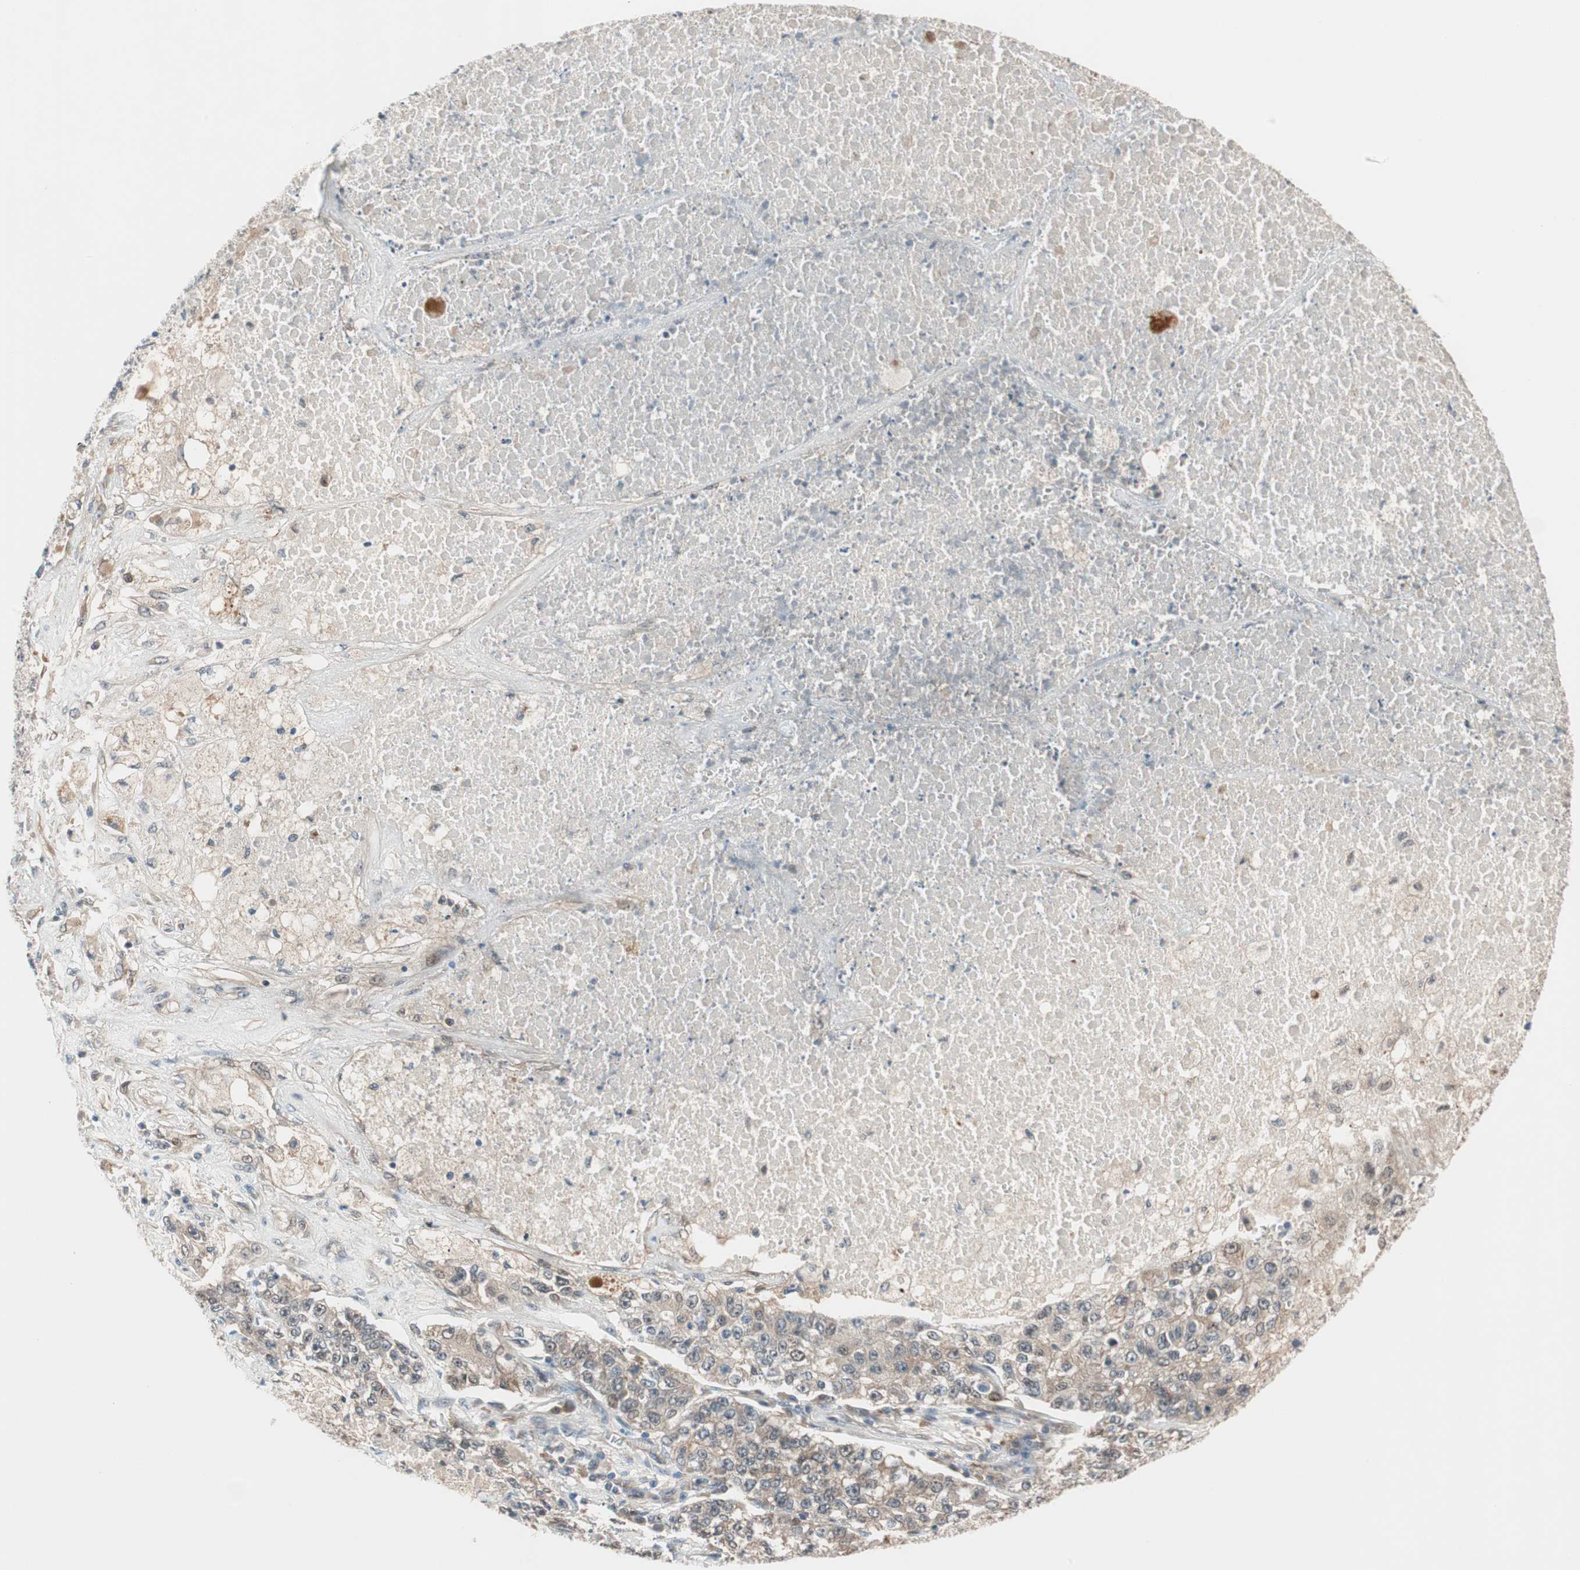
{"staining": {"intensity": "weak", "quantity": "25%-75%", "location": "cytoplasmic/membranous"}, "tissue": "lung cancer", "cell_type": "Tumor cells", "image_type": "cancer", "snomed": [{"axis": "morphology", "description": "Adenocarcinoma, NOS"}, {"axis": "topography", "description": "Lung"}], "caption": "Immunohistochemical staining of lung cancer shows low levels of weak cytoplasmic/membranous protein expression in approximately 25%-75% of tumor cells.", "gene": "PIK3R3", "patient": {"sex": "male", "age": 49}}